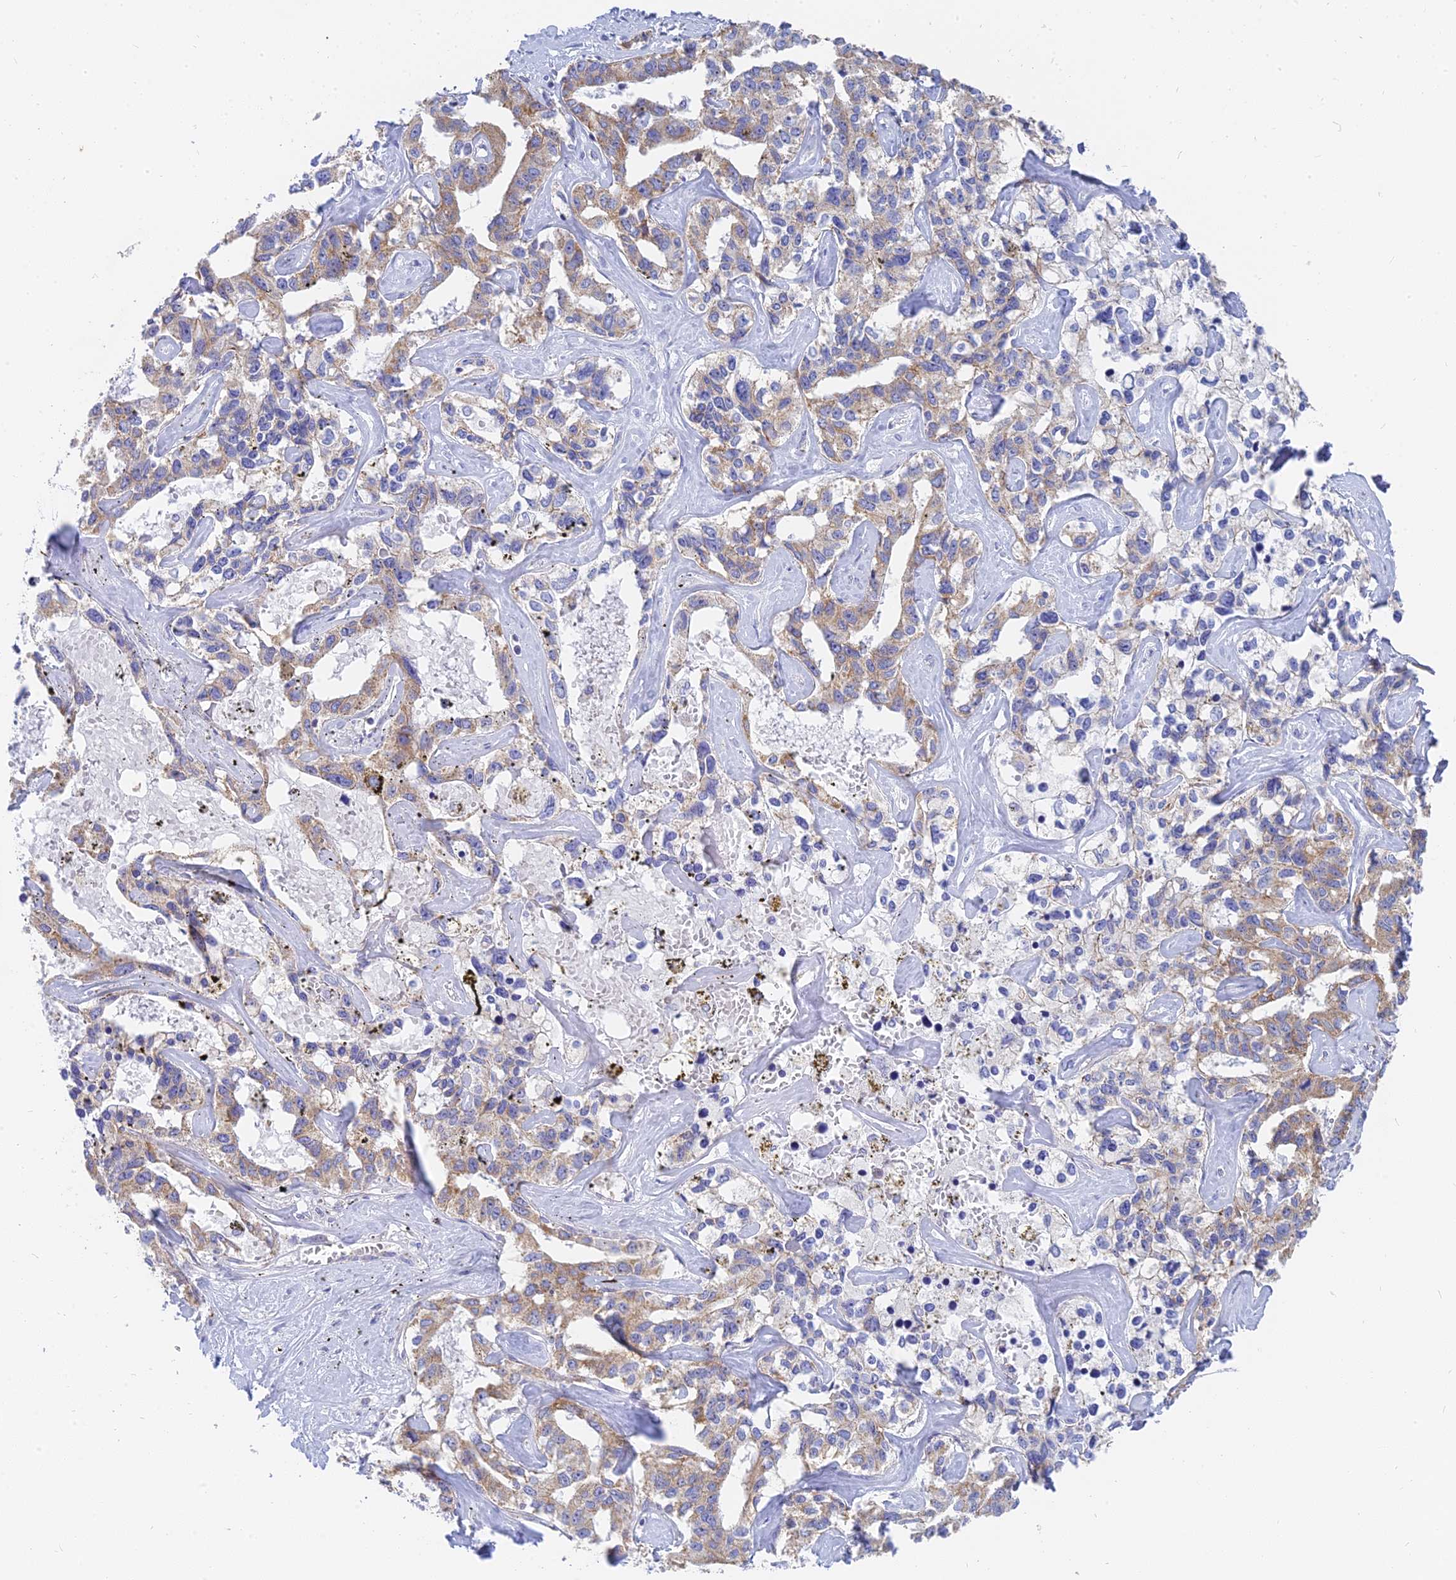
{"staining": {"intensity": "moderate", "quantity": ">75%", "location": "cytoplasmic/membranous"}, "tissue": "liver cancer", "cell_type": "Tumor cells", "image_type": "cancer", "snomed": [{"axis": "morphology", "description": "Cholangiocarcinoma"}, {"axis": "topography", "description": "Liver"}], "caption": "Protein staining shows moderate cytoplasmic/membranous positivity in approximately >75% of tumor cells in liver cancer (cholangiocarcinoma).", "gene": "MRPL15", "patient": {"sex": "male", "age": 59}}